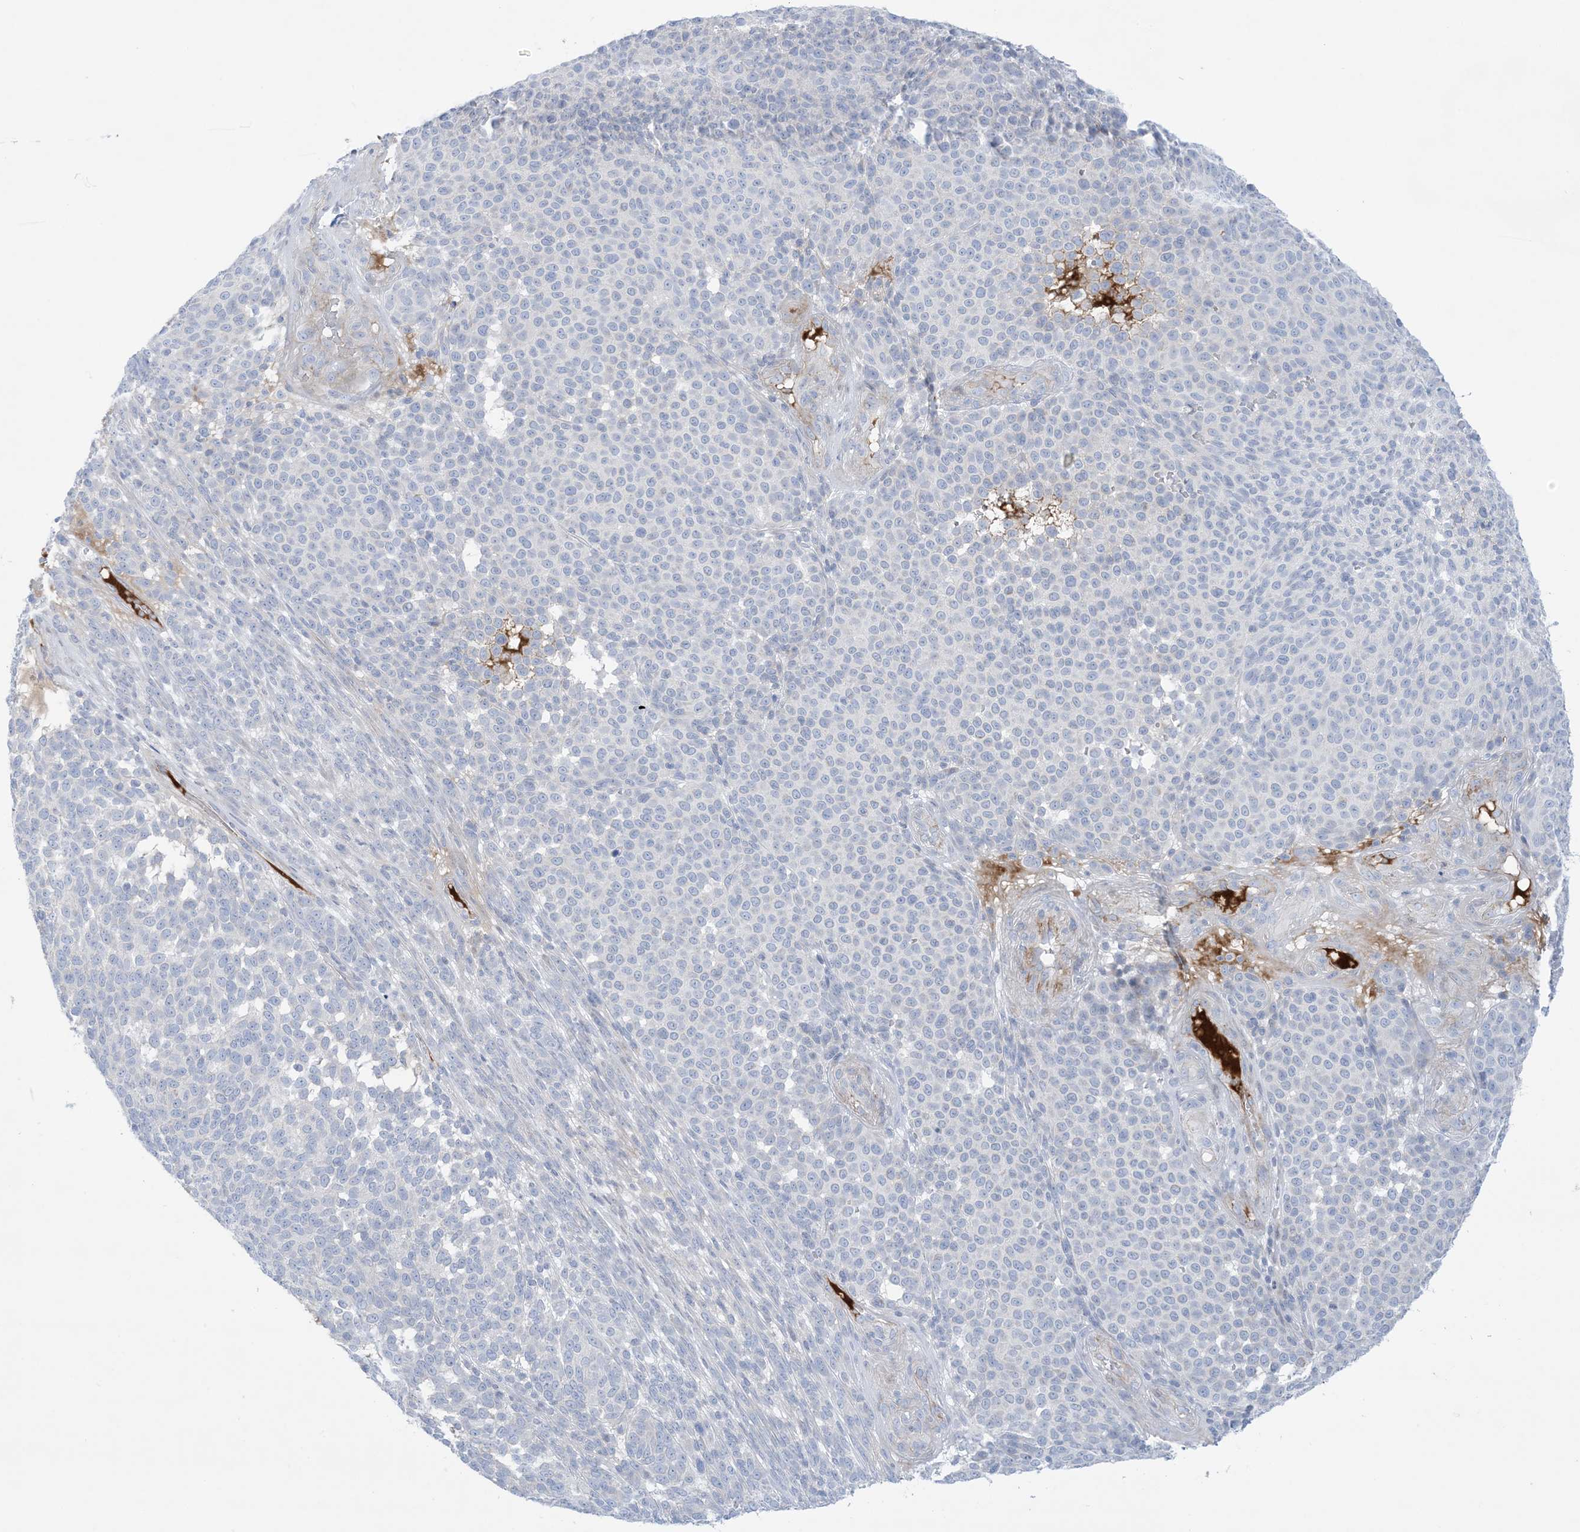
{"staining": {"intensity": "negative", "quantity": "none", "location": "none"}, "tissue": "melanoma", "cell_type": "Tumor cells", "image_type": "cancer", "snomed": [{"axis": "morphology", "description": "Malignant melanoma, NOS"}, {"axis": "topography", "description": "Skin"}], "caption": "A high-resolution histopathology image shows immunohistochemistry staining of melanoma, which shows no significant positivity in tumor cells.", "gene": "ATP11C", "patient": {"sex": "male", "age": 49}}